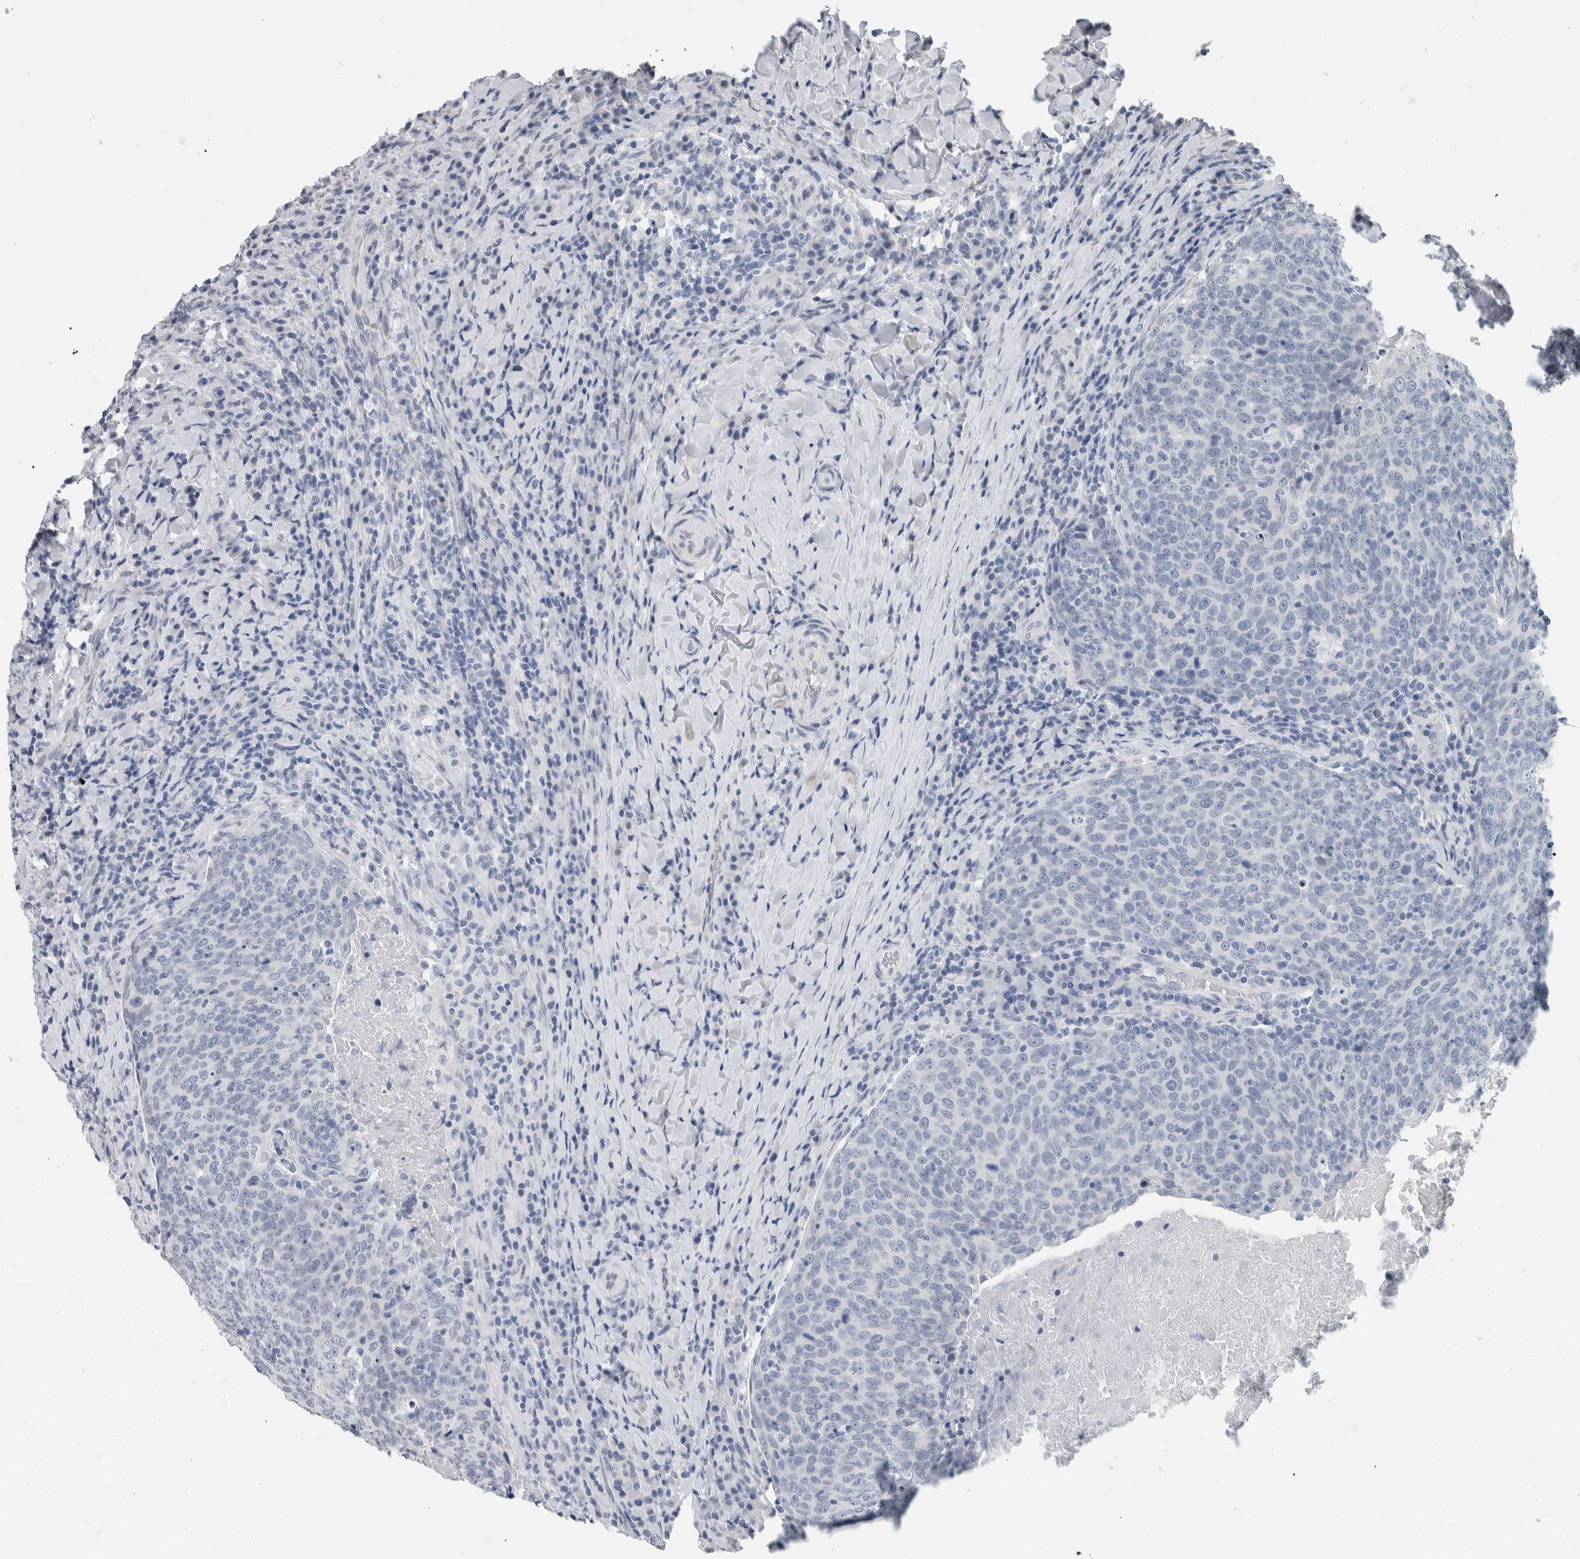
{"staining": {"intensity": "negative", "quantity": "none", "location": "none"}, "tissue": "head and neck cancer", "cell_type": "Tumor cells", "image_type": "cancer", "snomed": [{"axis": "morphology", "description": "Squamous cell carcinoma, NOS"}, {"axis": "morphology", "description": "Squamous cell carcinoma, metastatic, NOS"}, {"axis": "topography", "description": "Lymph node"}, {"axis": "topography", "description": "Head-Neck"}], "caption": "High magnification brightfield microscopy of squamous cell carcinoma (head and neck) stained with DAB (brown) and counterstained with hematoxylin (blue): tumor cells show no significant staining. (DAB immunohistochemistry with hematoxylin counter stain).", "gene": "NEFM", "patient": {"sex": "male", "age": 62}}